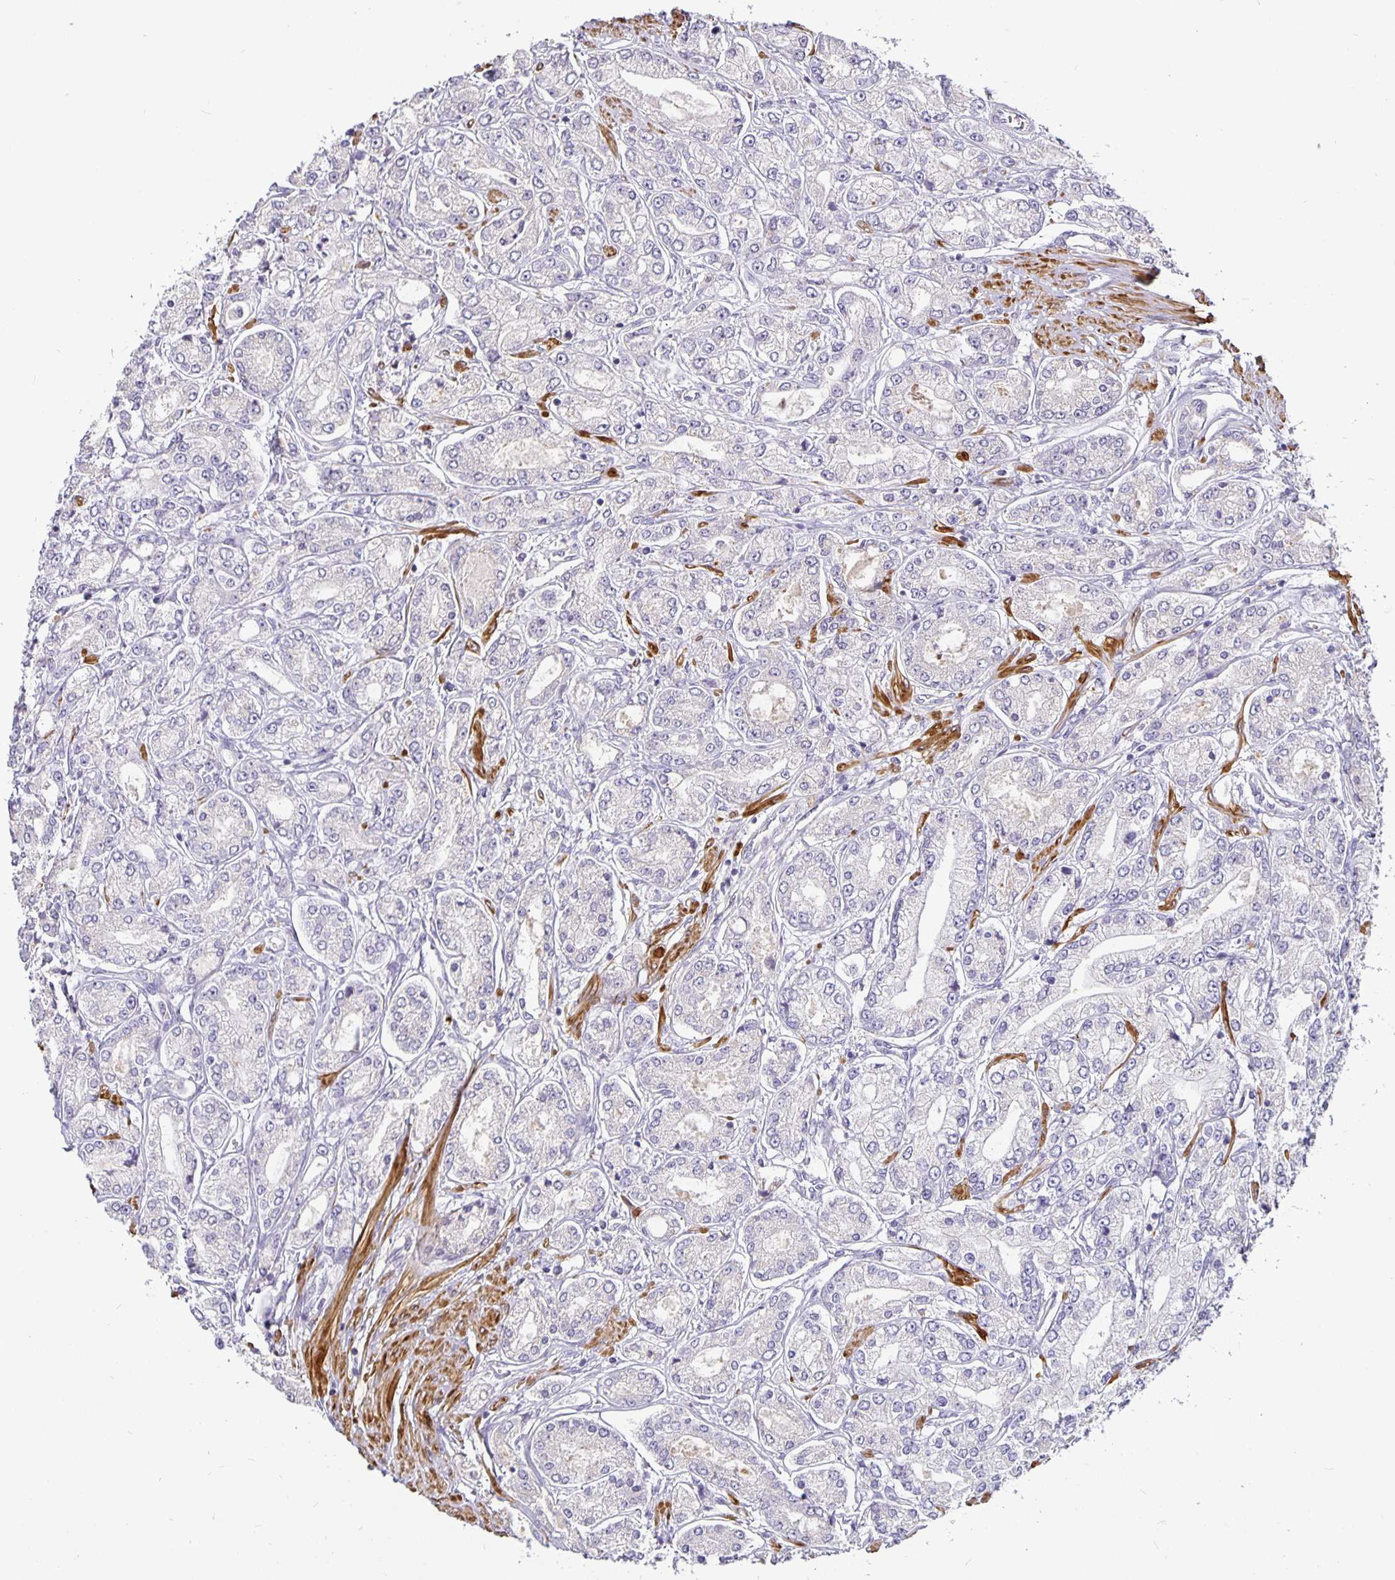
{"staining": {"intensity": "negative", "quantity": "none", "location": "none"}, "tissue": "prostate cancer", "cell_type": "Tumor cells", "image_type": "cancer", "snomed": [{"axis": "morphology", "description": "Adenocarcinoma, High grade"}, {"axis": "topography", "description": "Prostate"}], "caption": "Micrograph shows no significant protein positivity in tumor cells of prostate cancer.", "gene": "CA12", "patient": {"sex": "male", "age": 66}}